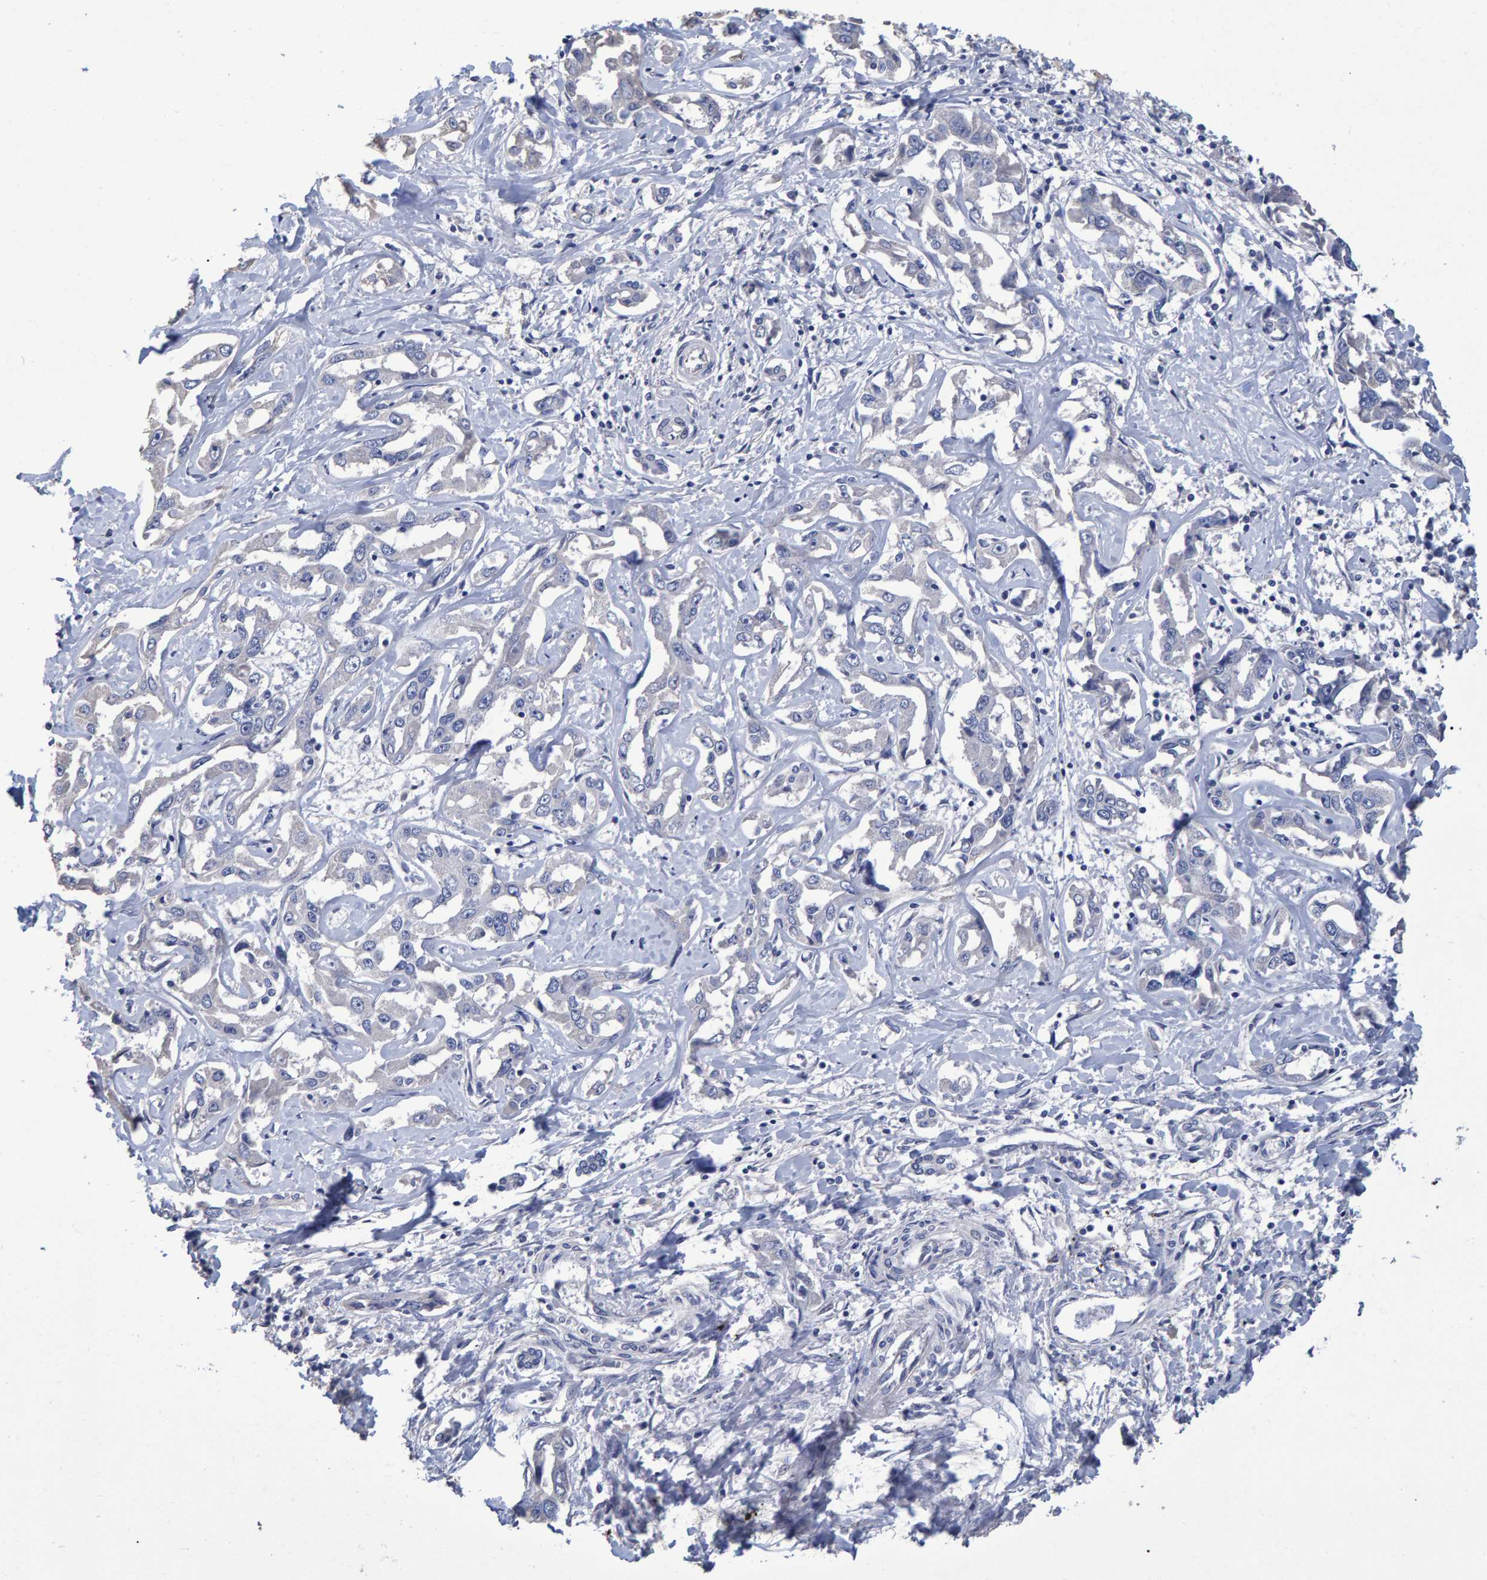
{"staining": {"intensity": "negative", "quantity": "none", "location": "none"}, "tissue": "liver cancer", "cell_type": "Tumor cells", "image_type": "cancer", "snomed": [{"axis": "morphology", "description": "Cholangiocarcinoma"}, {"axis": "topography", "description": "Liver"}], "caption": "A micrograph of liver cholangiocarcinoma stained for a protein demonstrates no brown staining in tumor cells.", "gene": "HEMGN", "patient": {"sex": "male", "age": 59}}